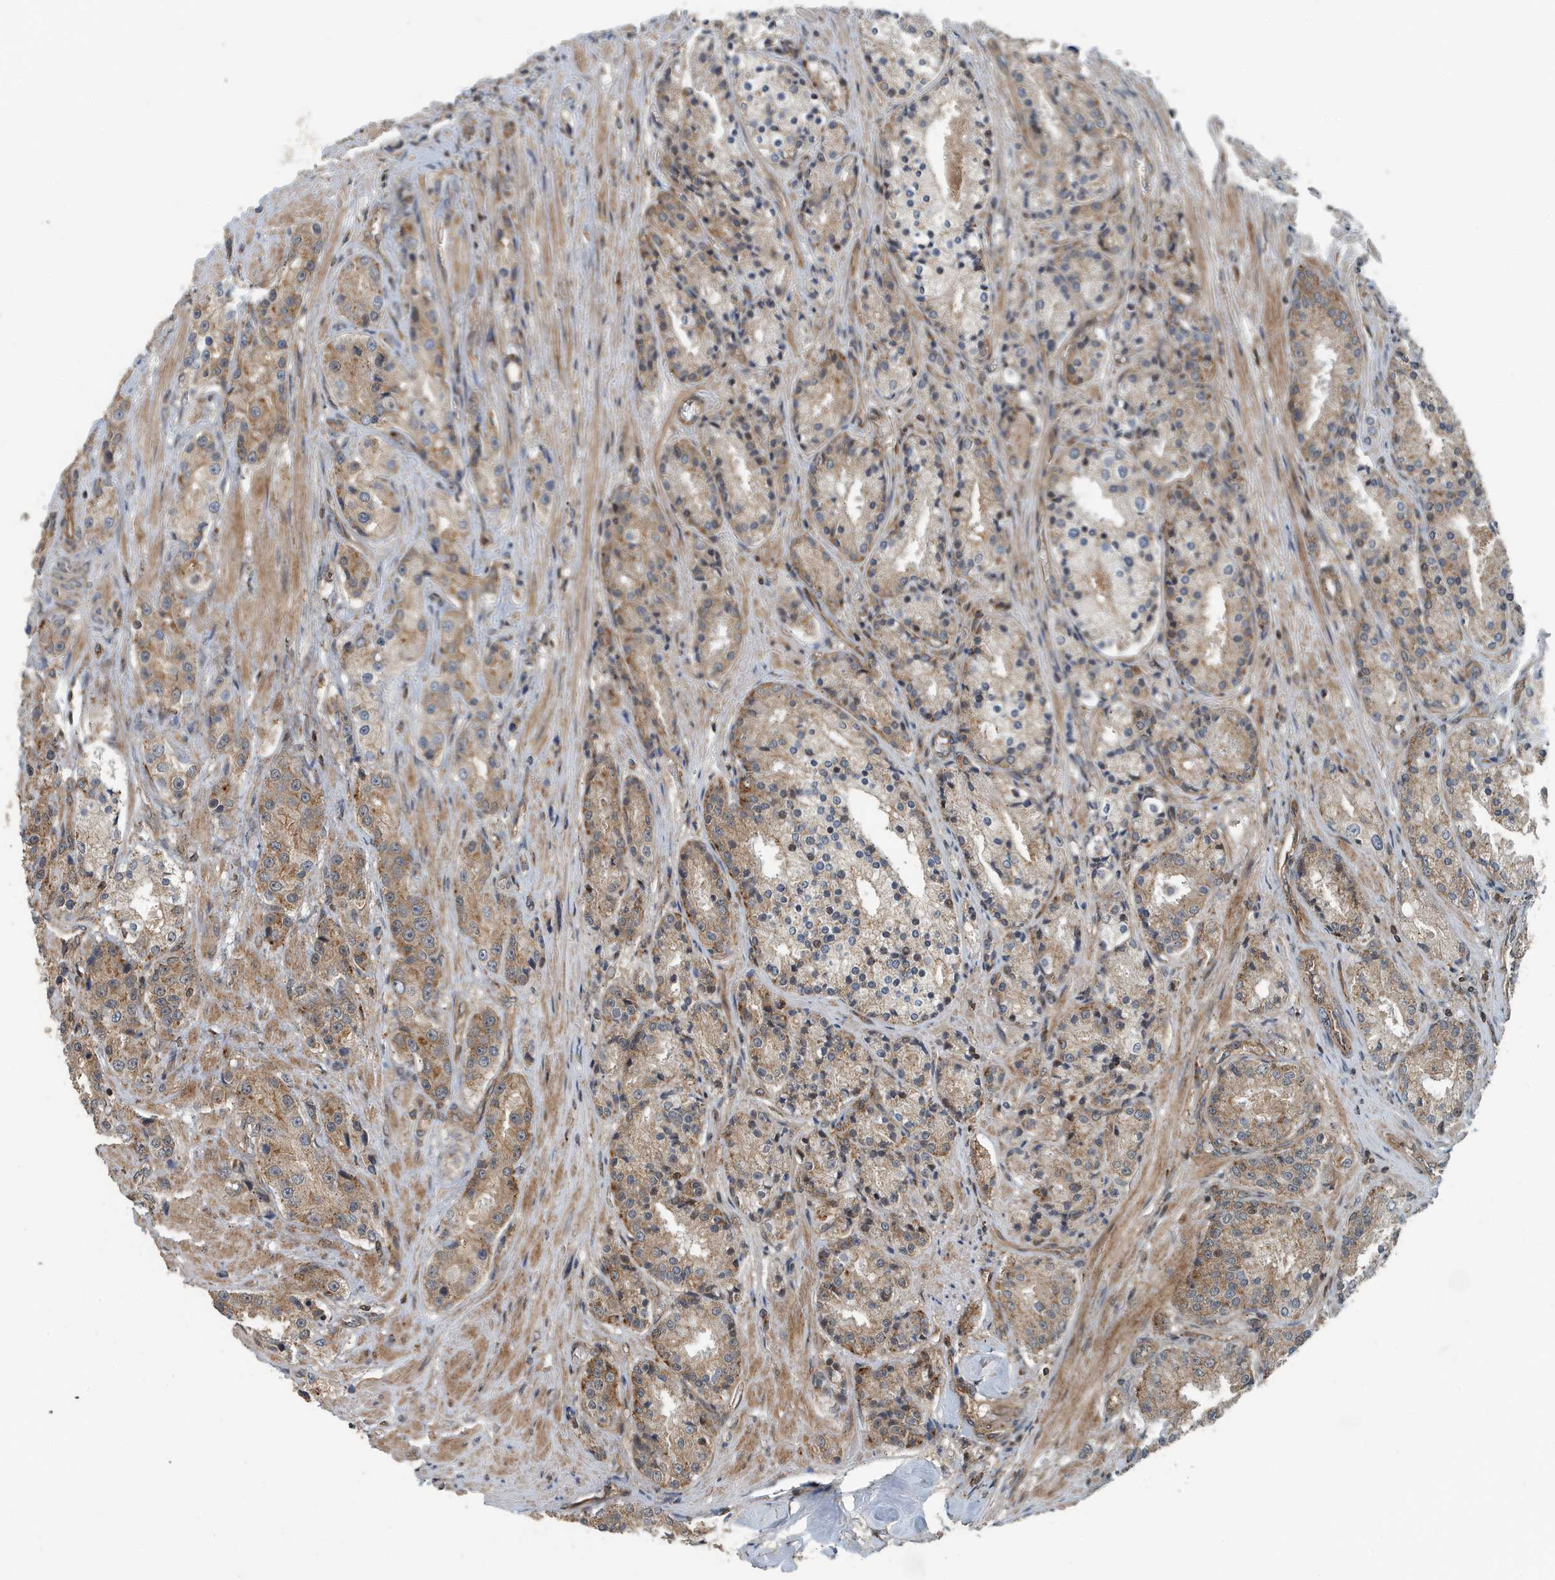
{"staining": {"intensity": "moderate", "quantity": ">75%", "location": "cytoplasmic/membranous"}, "tissue": "prostate cancer", "cell_type": "Tumor cells", "image_type": "cancer", "snomed": [{"axis": "morphology", "description": "Adenocarcinoma, High grade"}, {"axis": "topography", "description": "Prostate"}], "caption": "This is an image of IHC staining of prostate cancer, which shows moderate expression in the cytoplasmic/membranous of tumor cells.", "gene": "KIF15", "patient": {"sex": "male", "age": 60}}